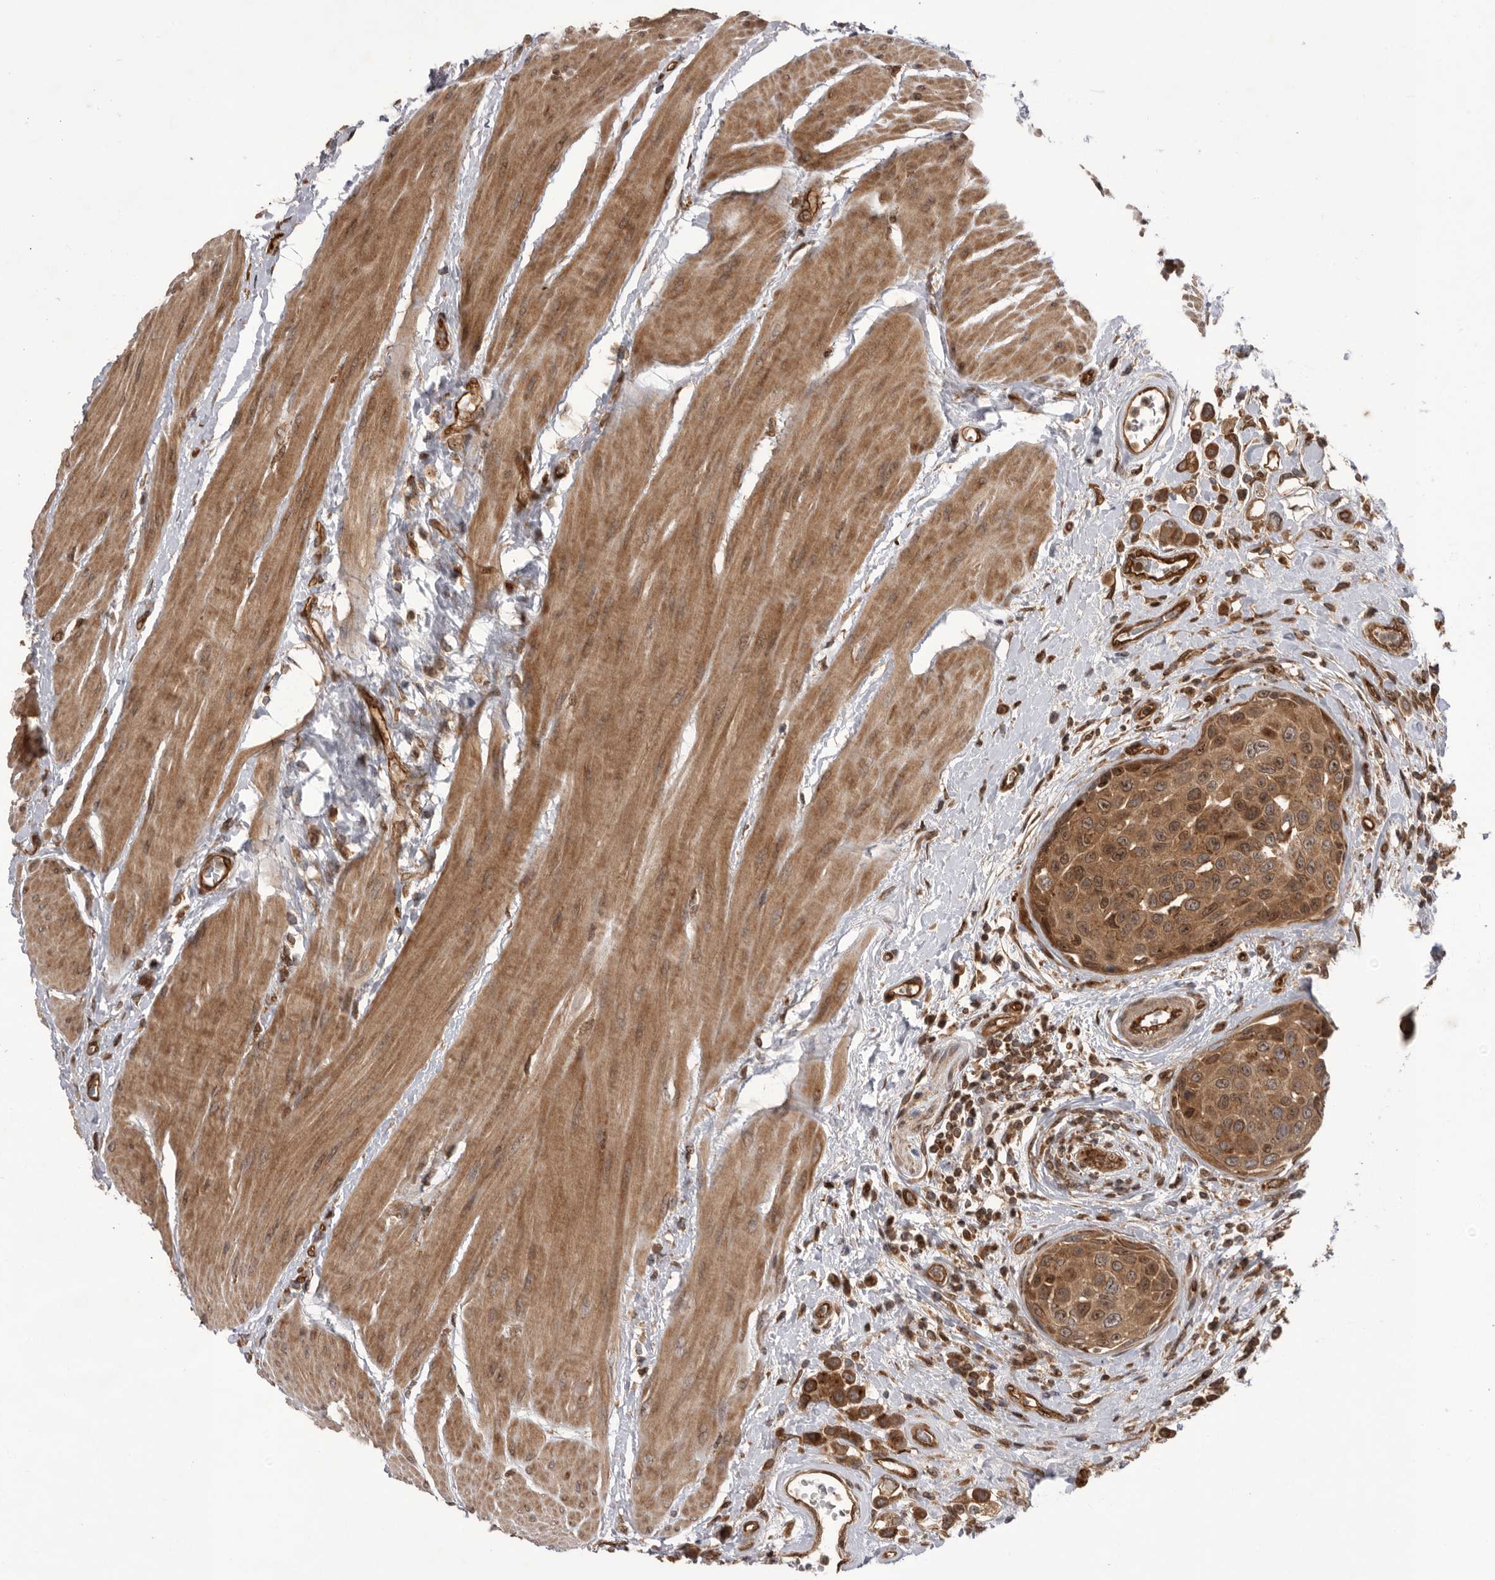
{"staining": {"intensity": "moderate", "quantity": ">75%", "location": "cytoplasmic/membranous,nuclear"}, "tissue": "urothelial cancer", "cell_type": "Tumor cells", "image_type": "cancer", "snomed": [{"axis": "morphology", "description": "Urothelial carcinoma, High grade"}, {"axis": "topography", "description": "Urinary bladder"}], "caption": "Tumor cells exhibit medium levels of moderate cytoplasmic/membranous and nuclear expression in about >75% of cells in human urothelial cancer.", "gene": "DHDDS", "patient": {"sex": "male", "age": 50}}